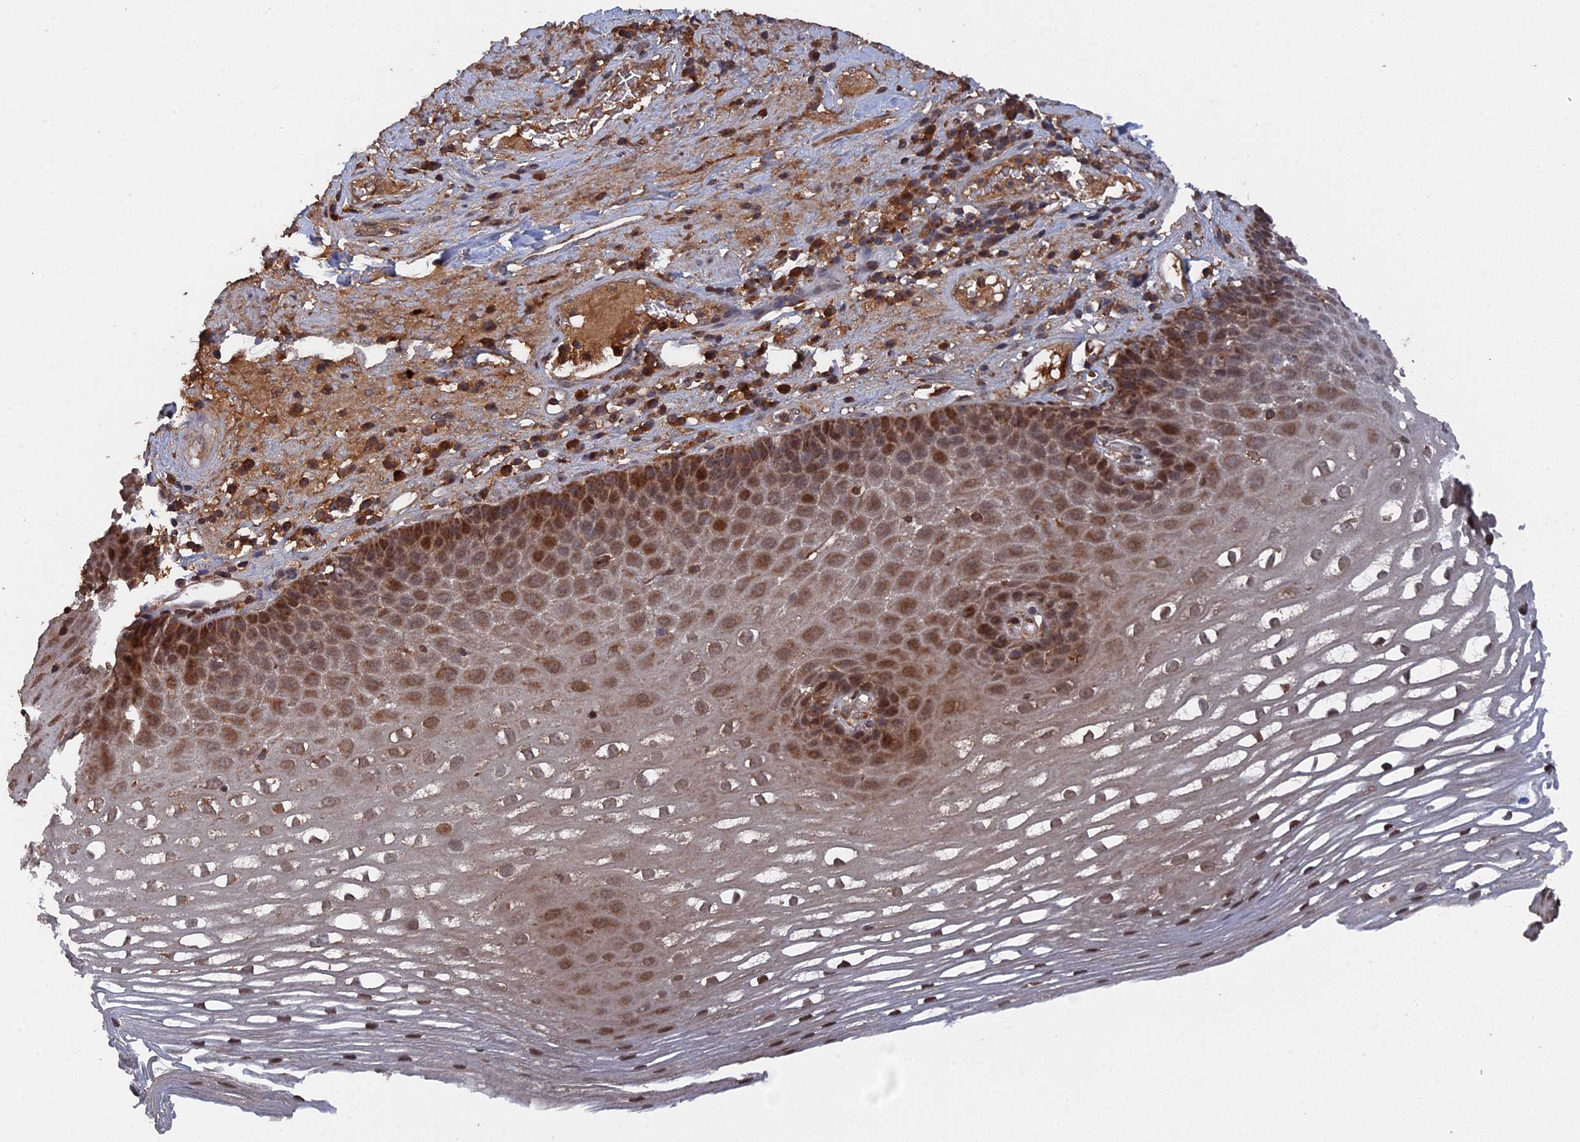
{"staining": {"intensity": "moderate", "quantity": ">75%", "location": "cytoplasmic/membranous,nuclear"}, "tissue": "esophagus", "cell_type": "Squamous epithelial cells", "image_type": "normal", "snomed": [{"axis": "morphology", "description": "Normal tissue, NOS"}, {"axis": "topography", "description": "Esophagus"}], "caption": "The immunohistochemical stain shows moderate cytoplasmic/membranous,nuclear staining in squamous epithelial cells of normal esophagus. (IHC, brightfield microscopy, high magnification).", "gene": "CEACAM21", "patient": {"sex": "male", "age": 62}}